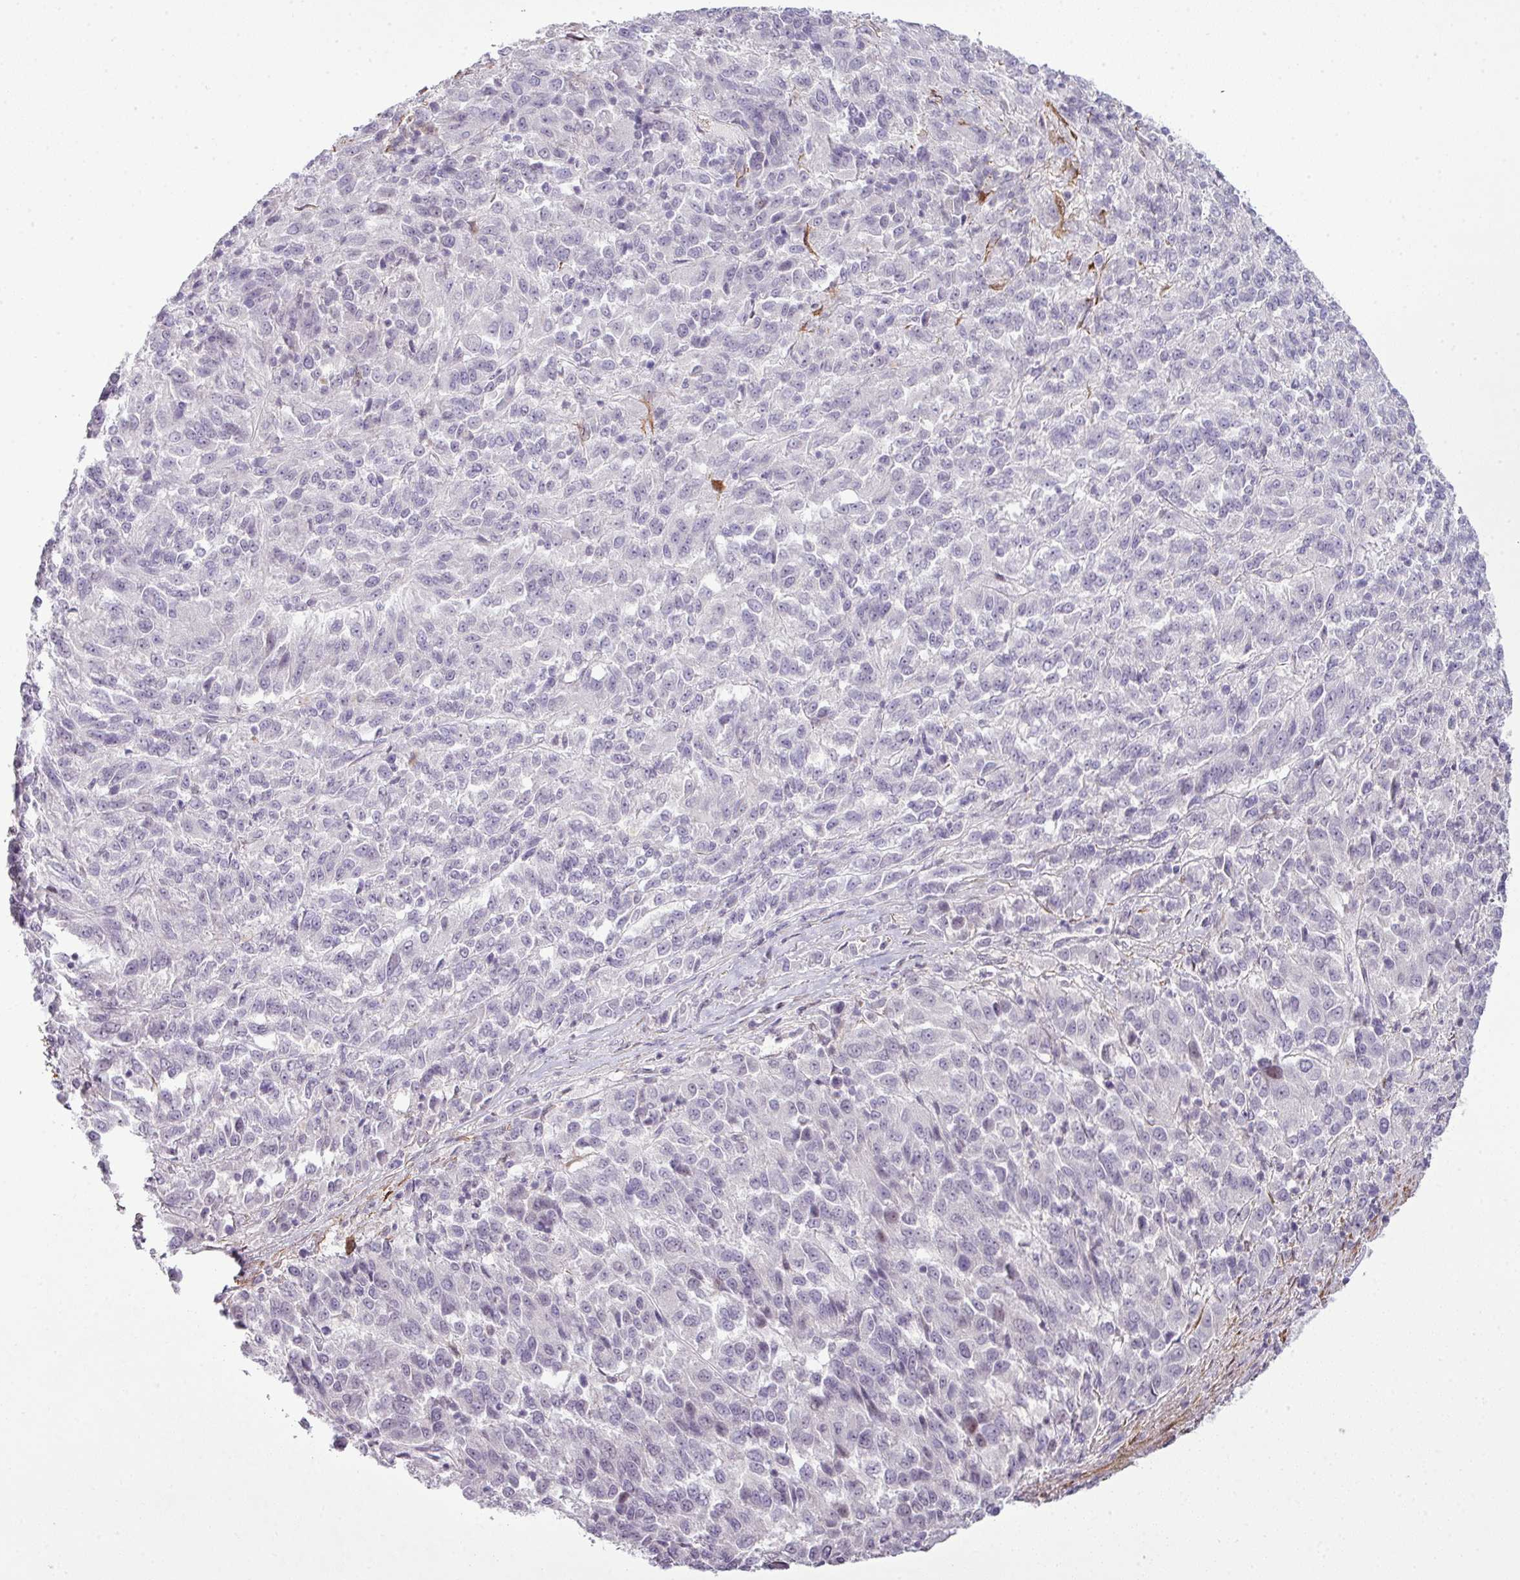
{"staining": {"intensity": "negative", "quantity": "none", "location": "none"}, "tissue": "melanoma", "cell_type": "Tumor cells", "image_type": "cancer", "snomed": [{"axis": "morphology", "description": "Malignant melanoma, Metastatic site"}, {"axis": "topography", "description": "Lung"}], "caption": "Tumor cells are negative for brown protein staining in melanoma. (Immunohistochemistry (ihc), brightfield microscopy, high magnification).", "gene": "ZNF688", "patient": {"sex": "male", "age": 64}}